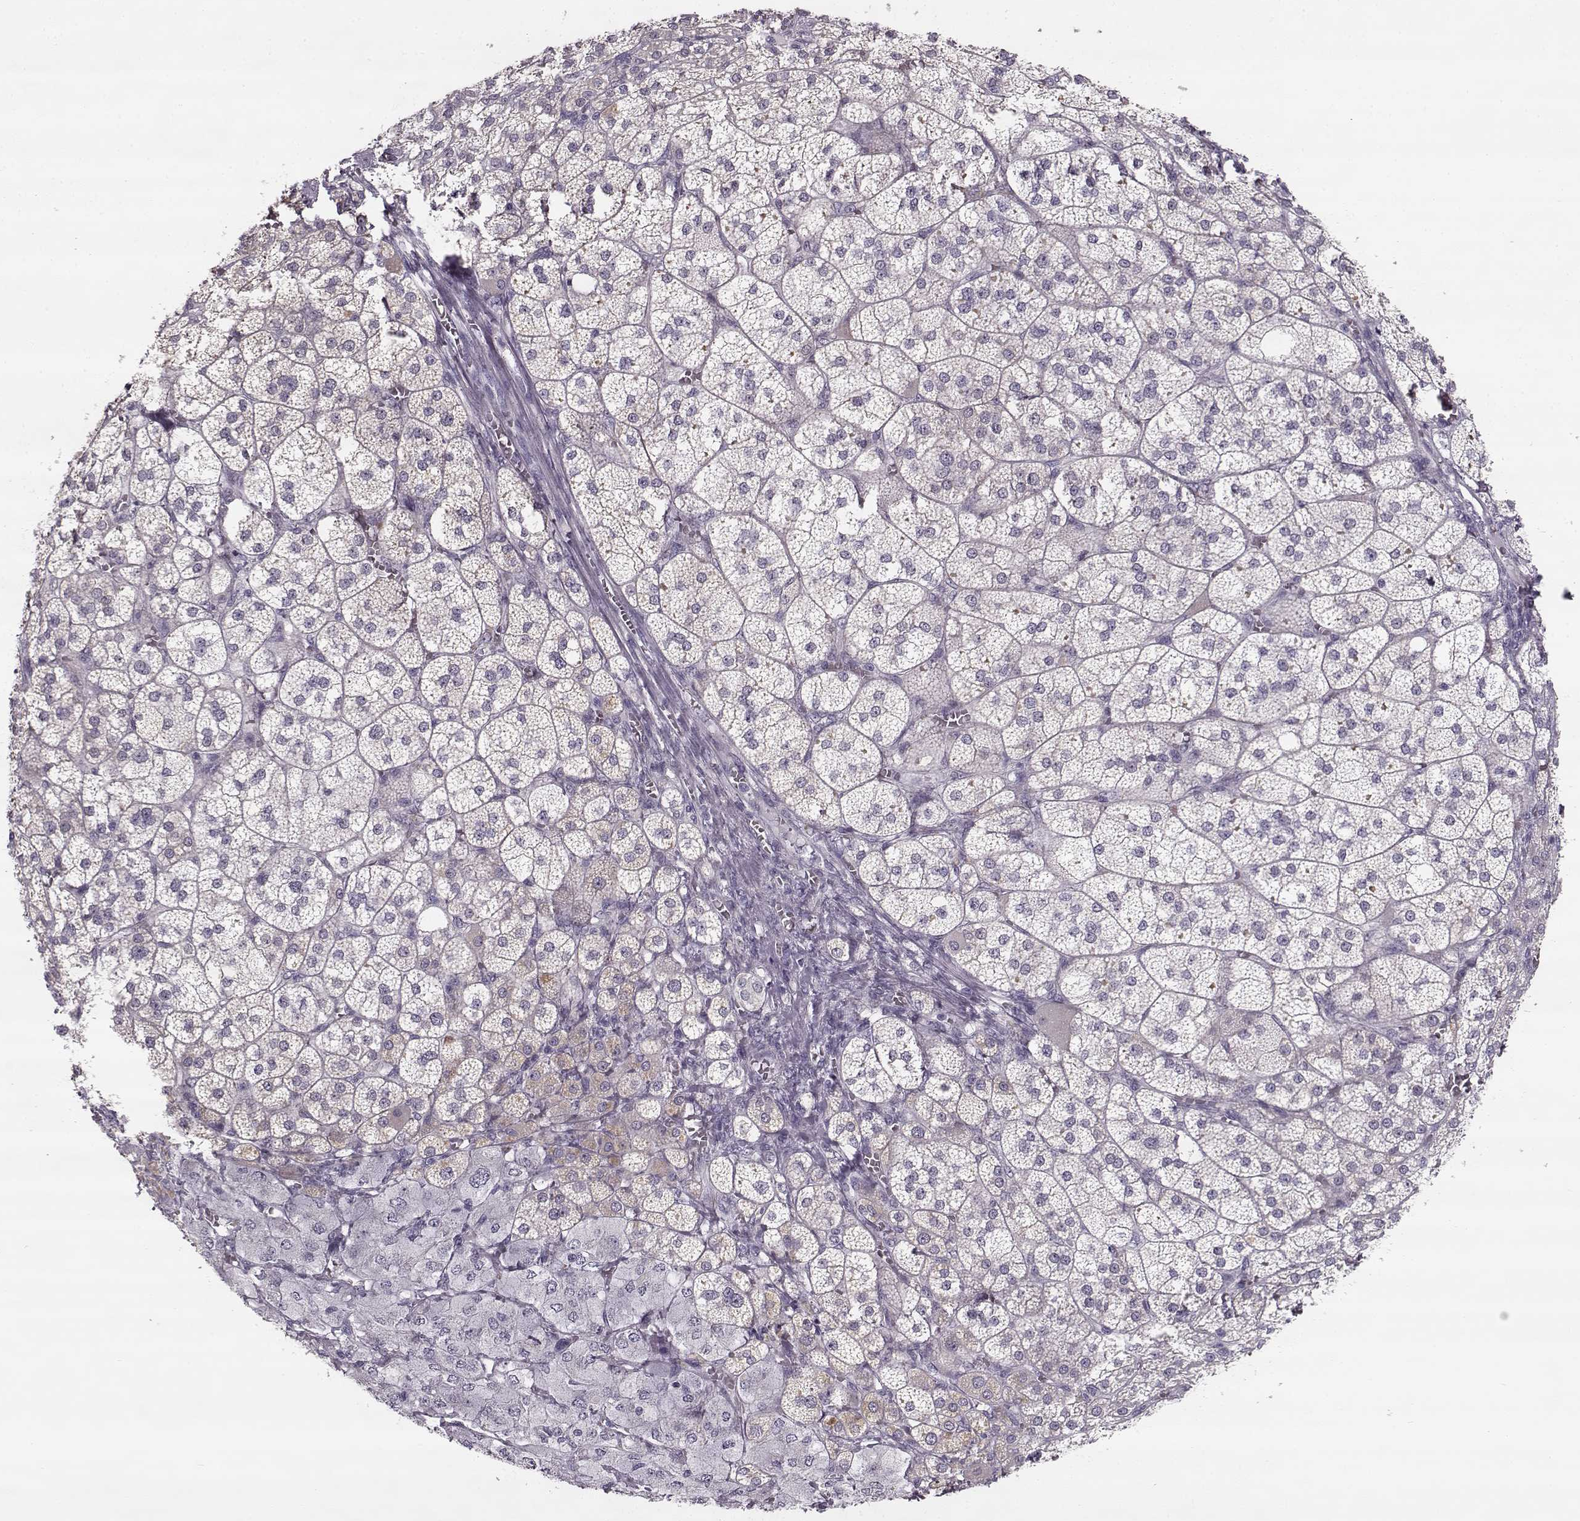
{"staining": {"intensity": "weak", "quantity": "<25%", "location": "cytoplasmic/membranous"}, "tissue": "adrenal gland", "cell_type": "Glandular cells", "image_type": "normal", "snomed": [{"axis": "morphology", "description": "Normal tissue, NOS"}, {"axis": "topography", "description": "Adrenal gland"}], "caption": "An immunohistochemistry photomicrograph of normal adrenal gland is shown. There is no staining in glandular cells of adrenal gland.", "gene": "MAP6D1", "patient": {"sex": "female", "age": 60}}